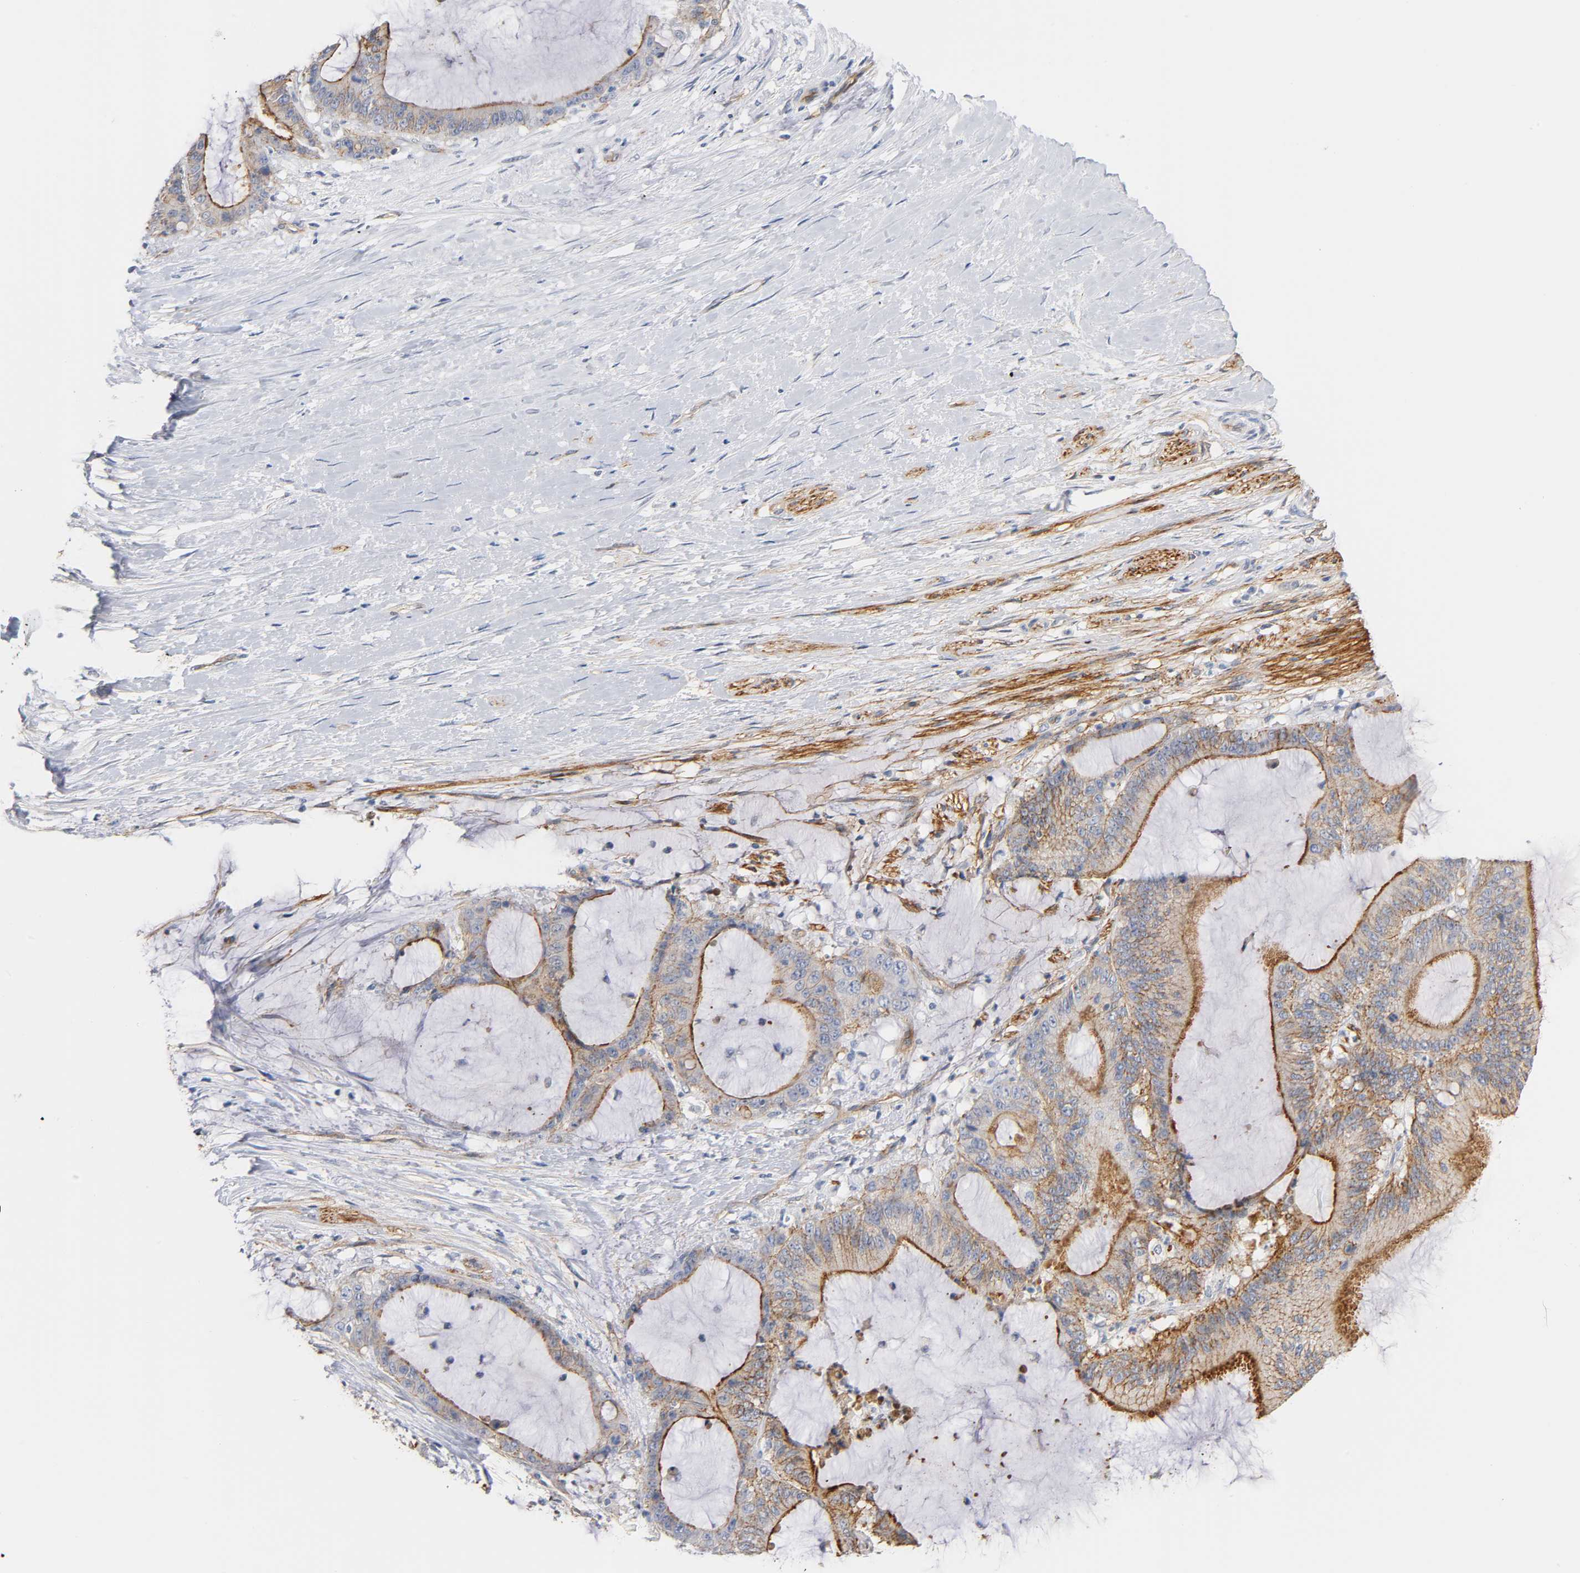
{"staining": {"intensity": "strong", "quantity": ">75%", "location": "cytoplasmic/membranous"}, "tissue": "liver cancer", "cell_type": "Tumor cells", "image_type": "cancer", "snomed": [{"axis": "morphology", "description": "Cholangiocarcinoma"}, {"axis": "topography", "description": "Liver"}], "caption": "Immunohistochemistry photomicrograph of human liver cholangiocarcinoma stained for a protein (brown), which shows high levels of strong cytoplasmic/membranous expression in about >75% of tumor cells.", "gene": "SPTAN1", "patient": {"sex": "female", "age": 73}}